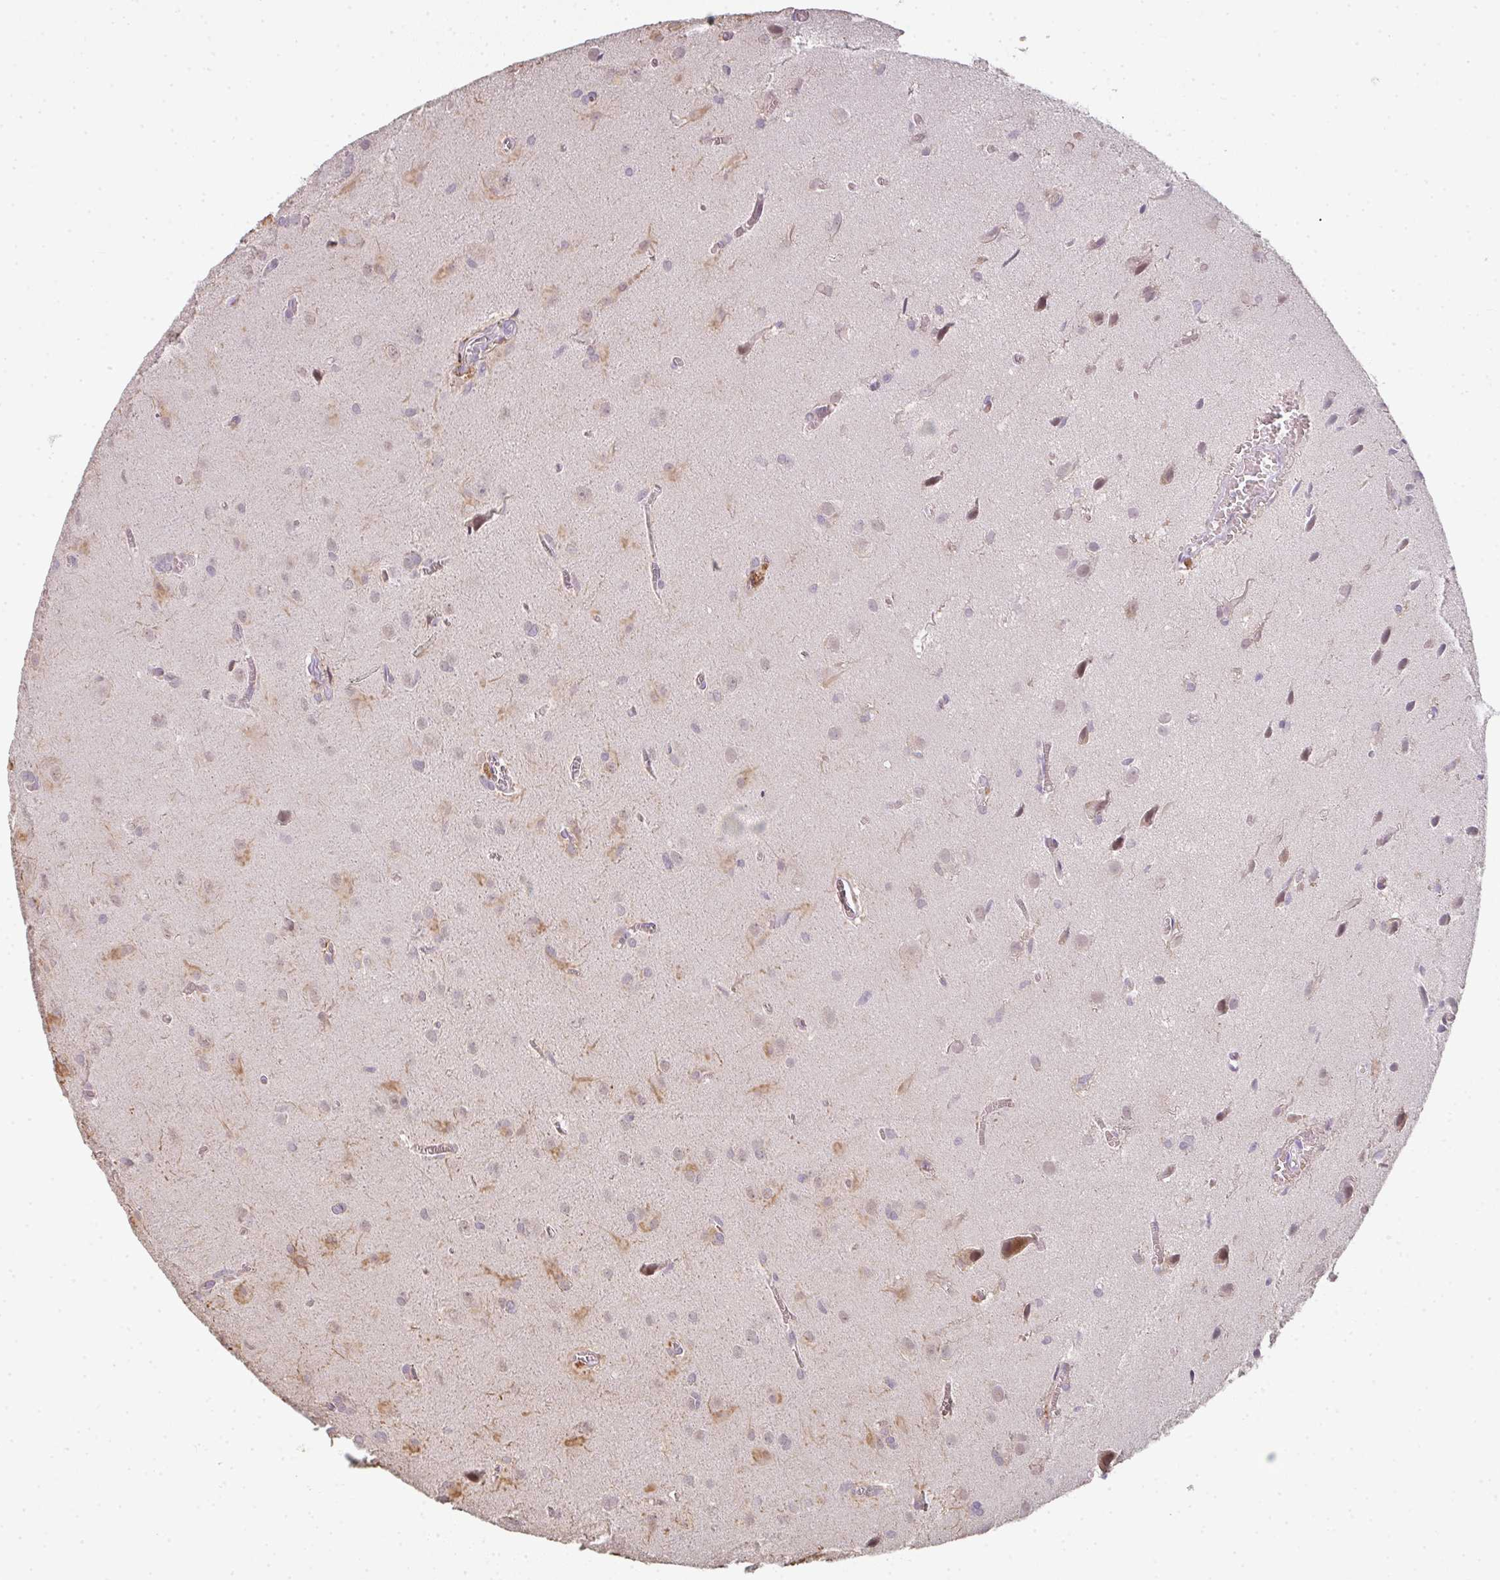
{"staining": {"intensity": "weak", "quantity": "25%-75%", "location": "cytoplasmic/membranous"}, "tissue": "glioma", "cell_type": "Tumor cells", "image_type": "cancer", "snomed": [{"axis": "morphology", "description": "Glioma, malignant, Low grade"}, {"axis": "topography", "description": "Brain"}], "caption": "Immunohistochemistry (IHC) of human low-grade glioma (malignant) reveals low levels of weak cytoplasmic/membranous expression in approximately 25%-75% of tumor cells.", "gene": "TMEM237", "patient": {"sex": "male", "age": 58}}